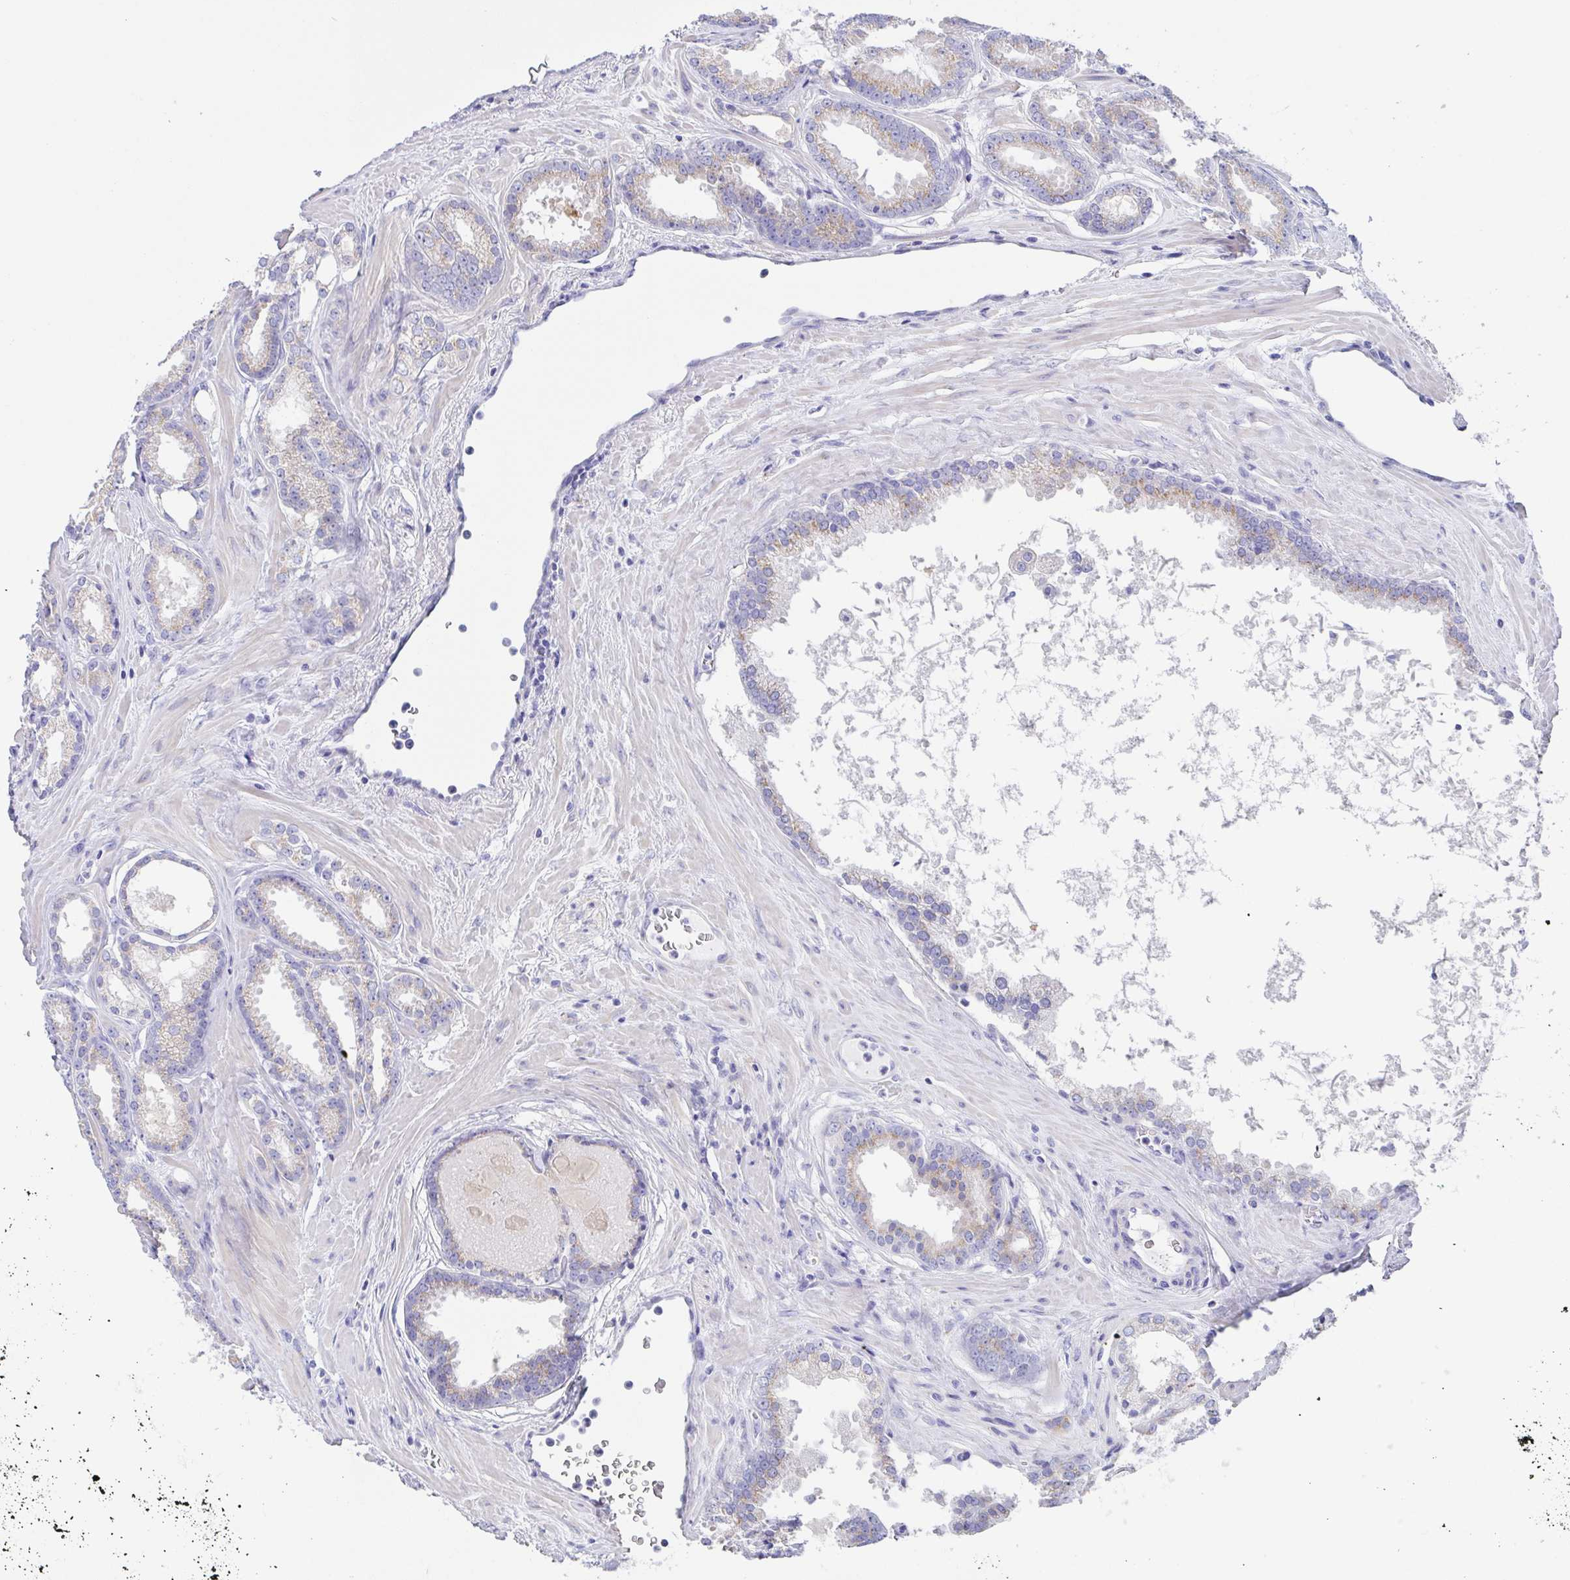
{"staining": {"intensity": "weak", "quantity": "25%-75%", "location": "cytoplasmic/membranous"}, "tissue": "prostate cancer", "cell_type": "Tumor cells", "image_type": "cancer", "snomed": [{"axis": "morphology", "description": "Adenocarcinoma, Low grade"}, {"axis": "topography", "description": "Prostate"}], "caption": "A photomicrograph of human prostate low-grade adenocarcinoma stained for a protein demonstrates weak cytoplasmic/membranous brown staining in tumor cells.", "gene": "SCG3", "patient": {"sex": "male", "age": 65}}